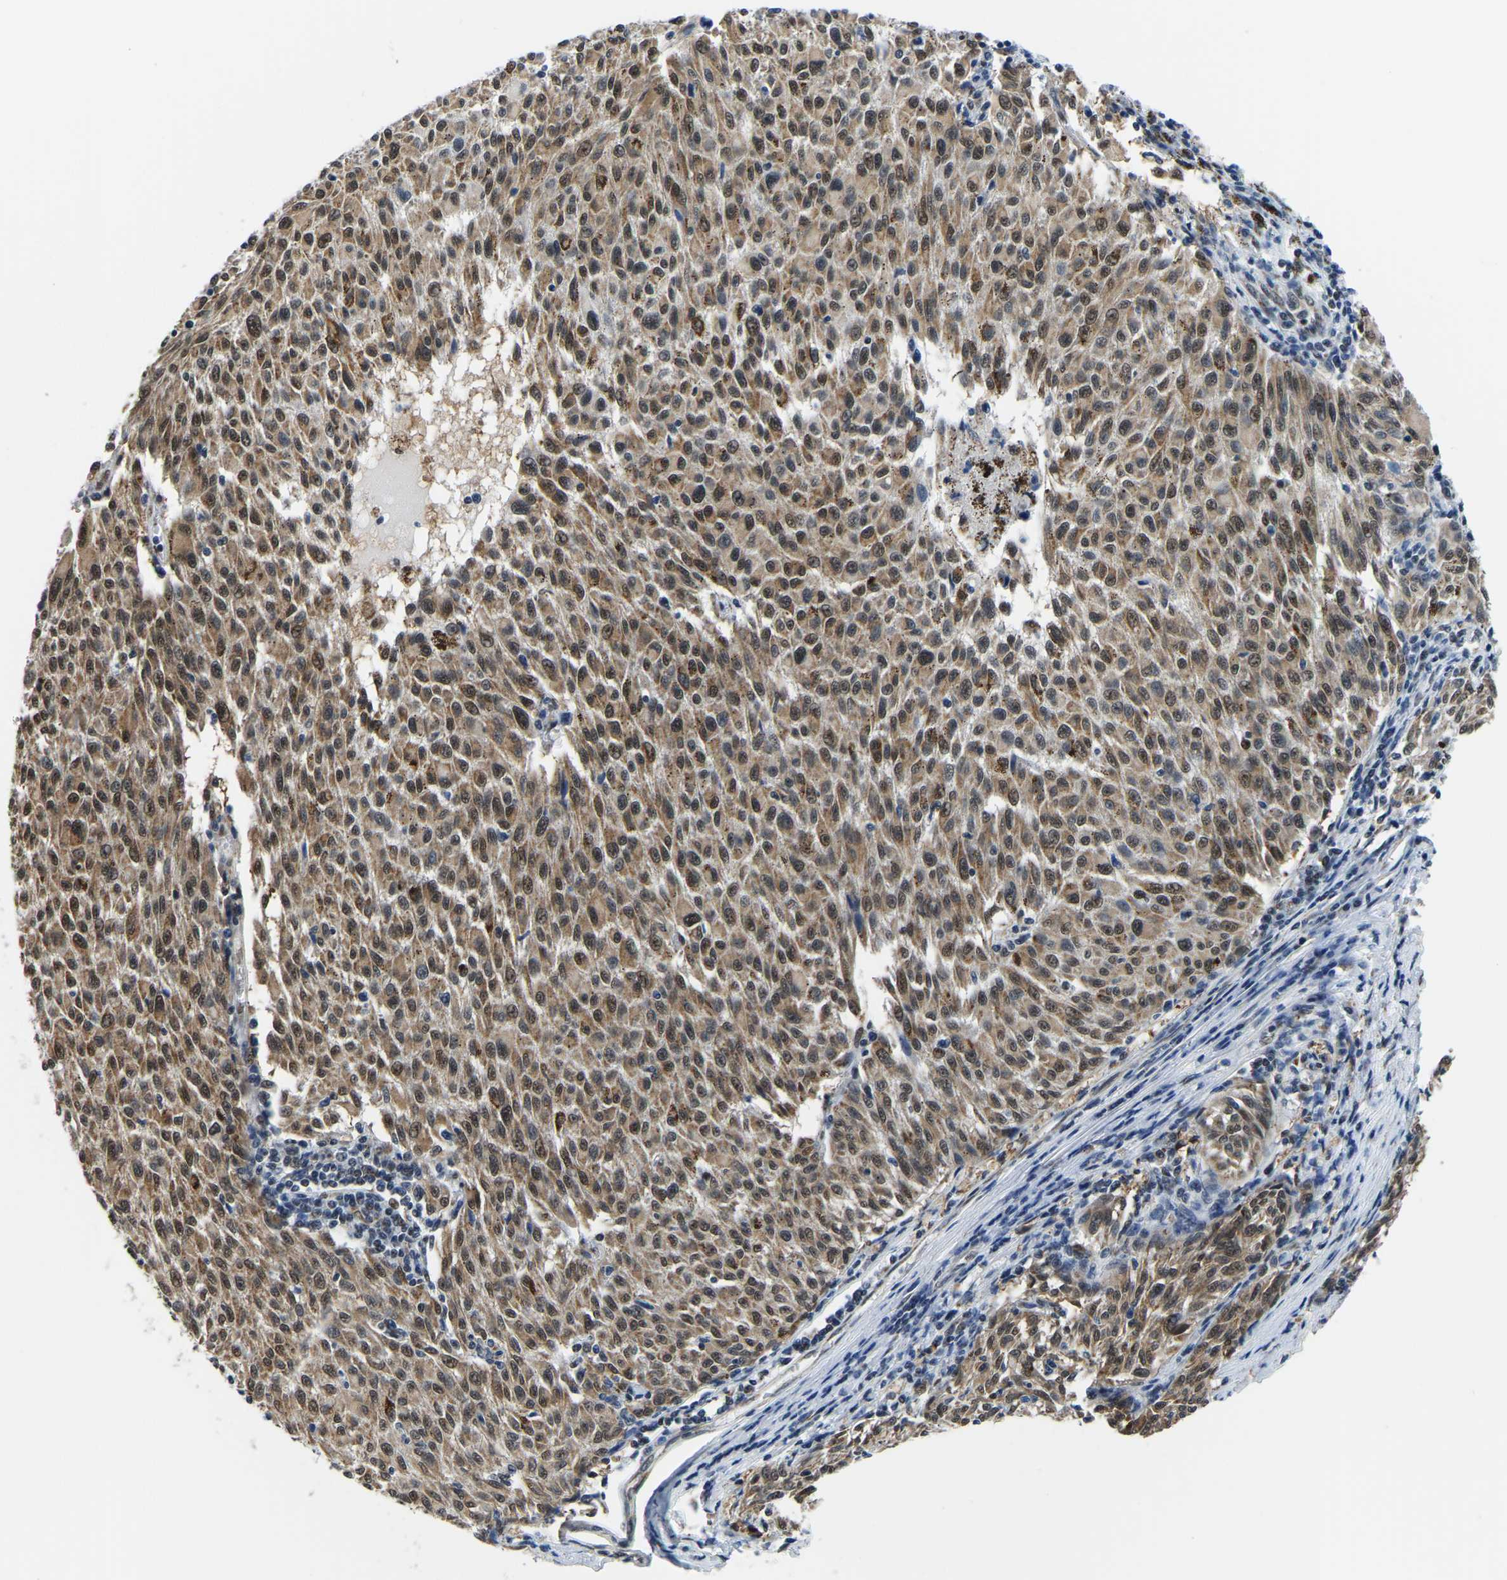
{"staining": {"intensity": "moderate", "quantity": ">75%", "location": "cytoplasmic/membranous,nuclear"}, "tissue": "melanoma", "cell_type": "Tumor cells", "image_type": "cancer", "snomed": [{"axis": "morphology", "description": "Malignant melanoma, NOS"}, {"axis": "topography", "description": "Skin"}], "caption": "Immunohistochemical staining of human melanoma exhibits medium levels of moderate cytoplasmic/membranous and nuclear staining in about >75% of tumor cells. The protein is shown in brown color, while the nuclei are stained blue.", "gene": "BNIP3L", "patient": {"sex": "female", "age": 72}}